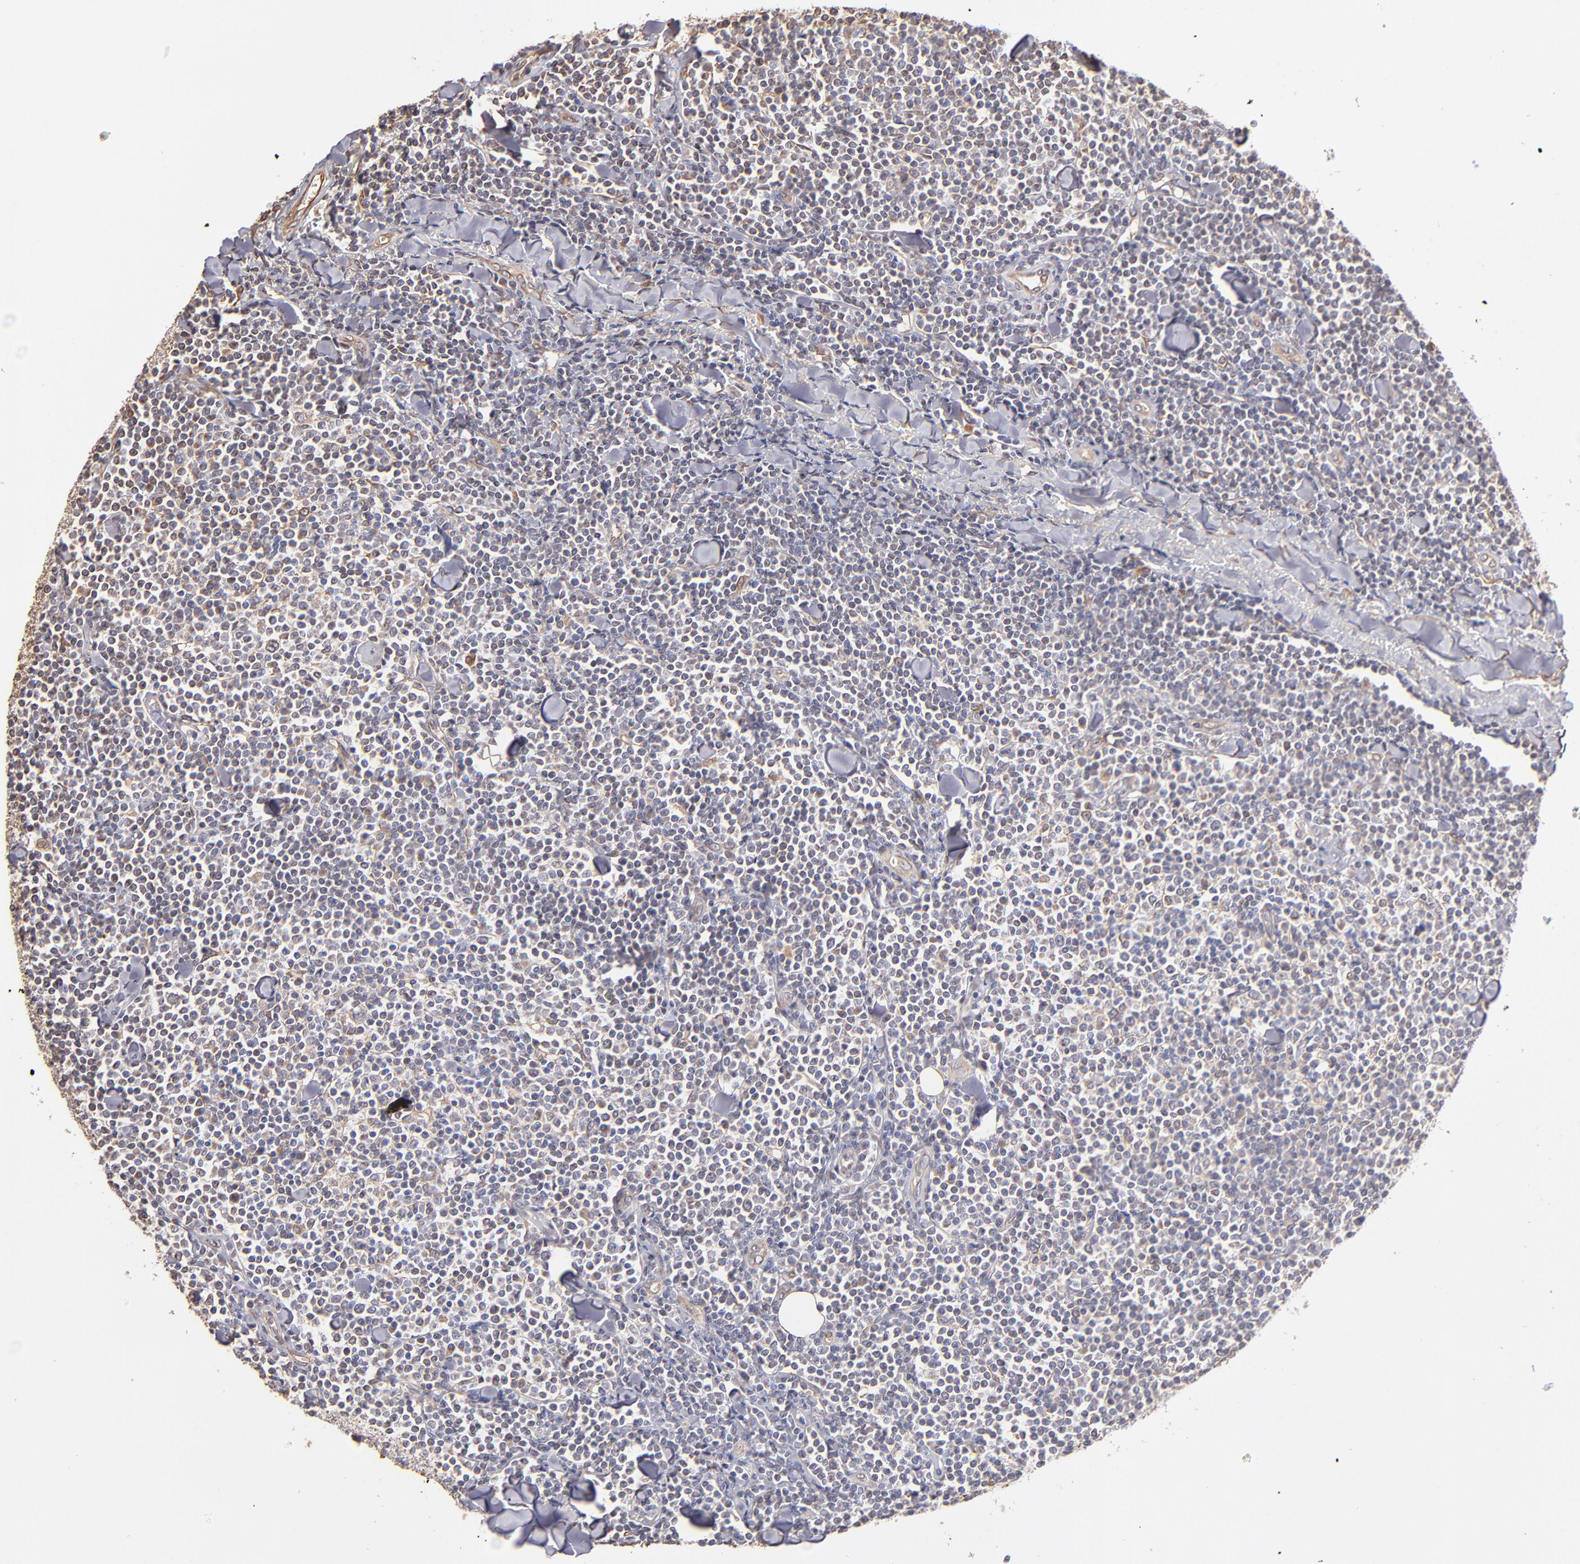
{"staining": {"intensity": "negative", "quantity": "none", "location": "none"}, "tissue": "lymphoma", "cell_type": "Tumor cells", "image_type": "cancer", "snomed": [{"axis": "morphology", "description": "Malignant lymphoma, non-Hodgkin's type, Low grade"}, {"axis": "topography", "description": "Soft tissue"}], "caption": "A micrograph of human low-grade malignant lymphoma, non-Hodgkin's type is negative for staining in tumor cells.", "gene": "ABCC1", "patient": {"sex": "male", "age": 92}}